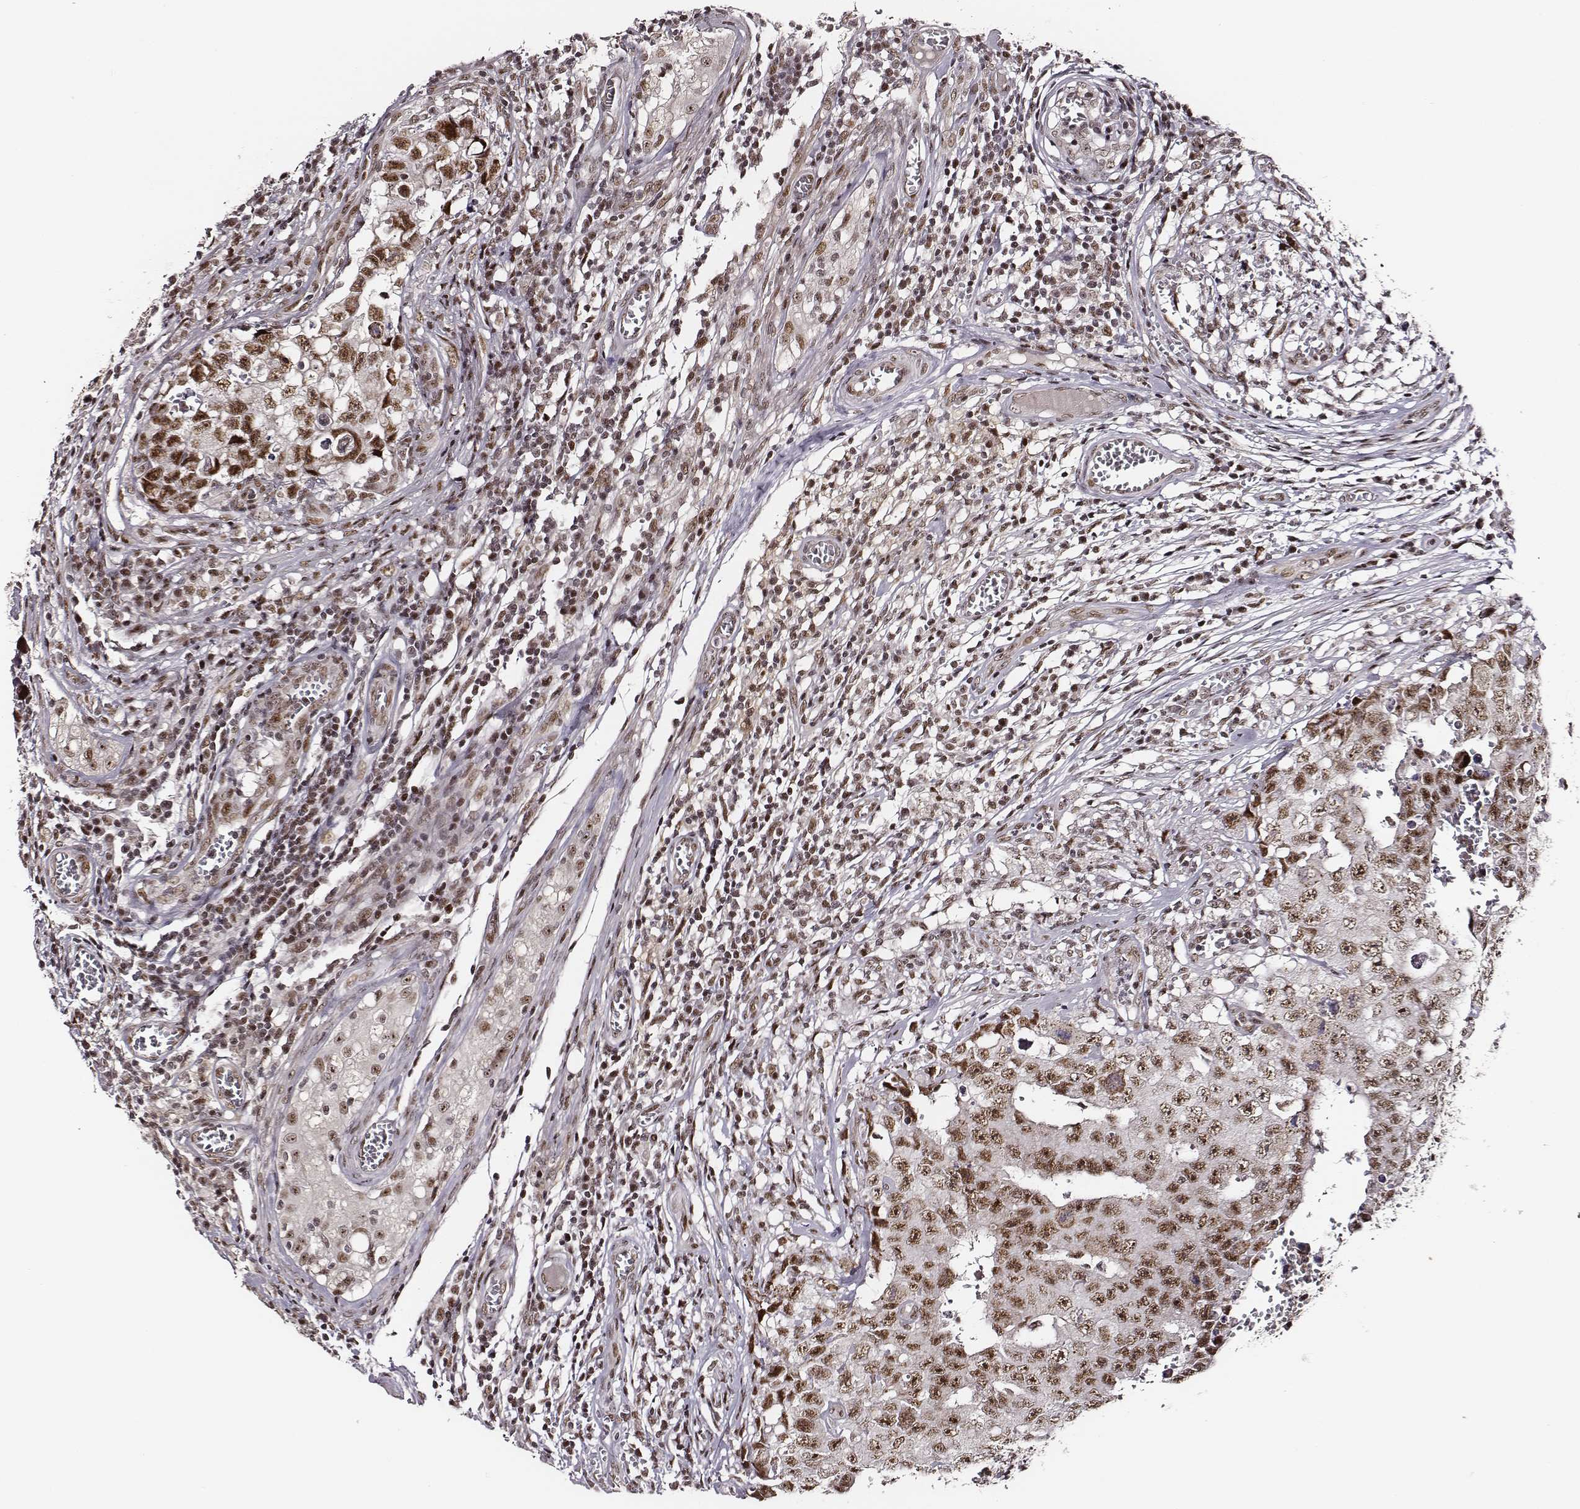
{"staining": {"intensity": "moderate", "quantity": ">75%", "location": "nuclear"}, "tissue": "testis cancer", "cell_type": "Tumor cells", "image_type": "cancer", "snomed": [{"axis": "morphology", "description": "Carcinoma, Embryonal, NOS"}, {"axis": "topography", "description": "Testis"}], "caption": "Embryonal carcinoma (testis) stained with a brown dye displays moderate nuclear positive expression in approximately >75% of tumor cells.", "gene": "PPARA", "patient": {"sex": "male", "age": 36}}